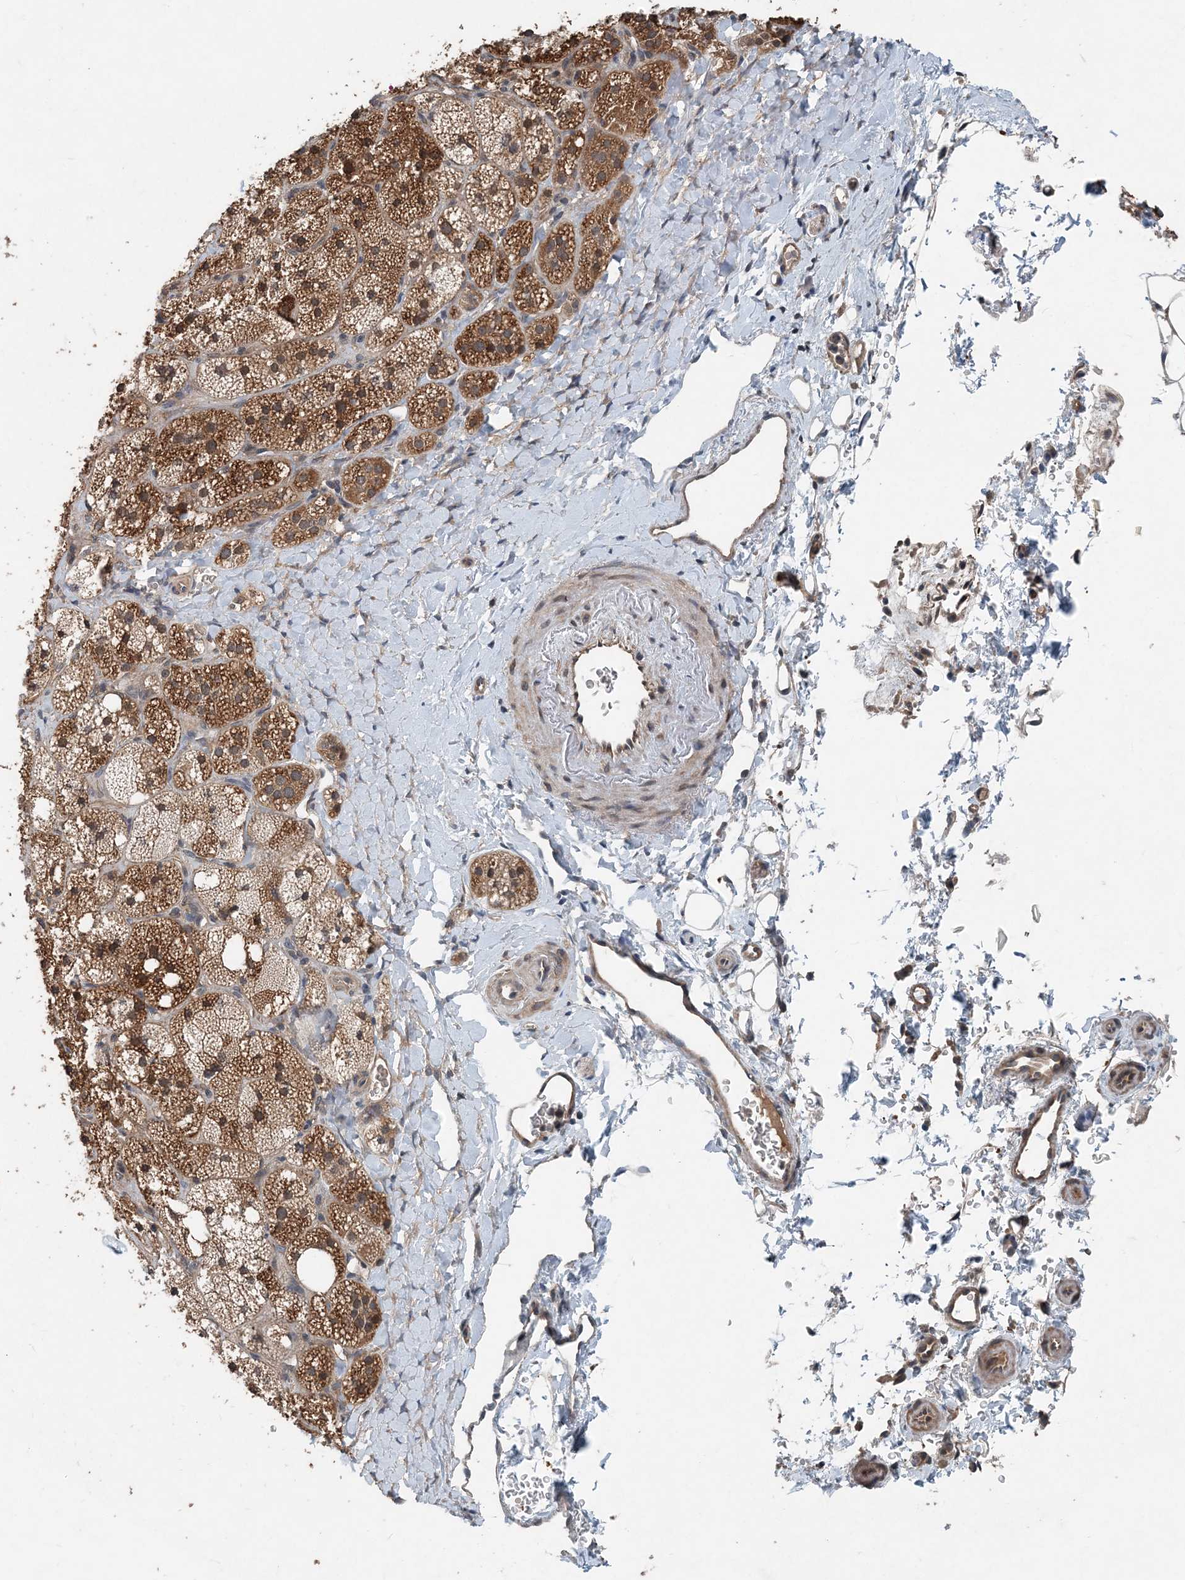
{"staining": {"intensity": "moderate", "quantity": ">75%", "location": "cytoplasmic/membranous"}, "tissue": "adrenal gland", "cell_type": "Glandular cells", "image_type": "normal", "snomed": [{"axis": "morphology", "description": "Normal tissue, NOS"}, {"axis": "topography", "description": "Adrenal gland"}], "caption": "Adrenal gland stained with immunohistochemistry (IHC) reveals moderate cytoplasmic/membranous positivity in approximately >75% of glandular cells.", "gene": "SMPD3", "patient": {"sex": "male", "age": 61}}